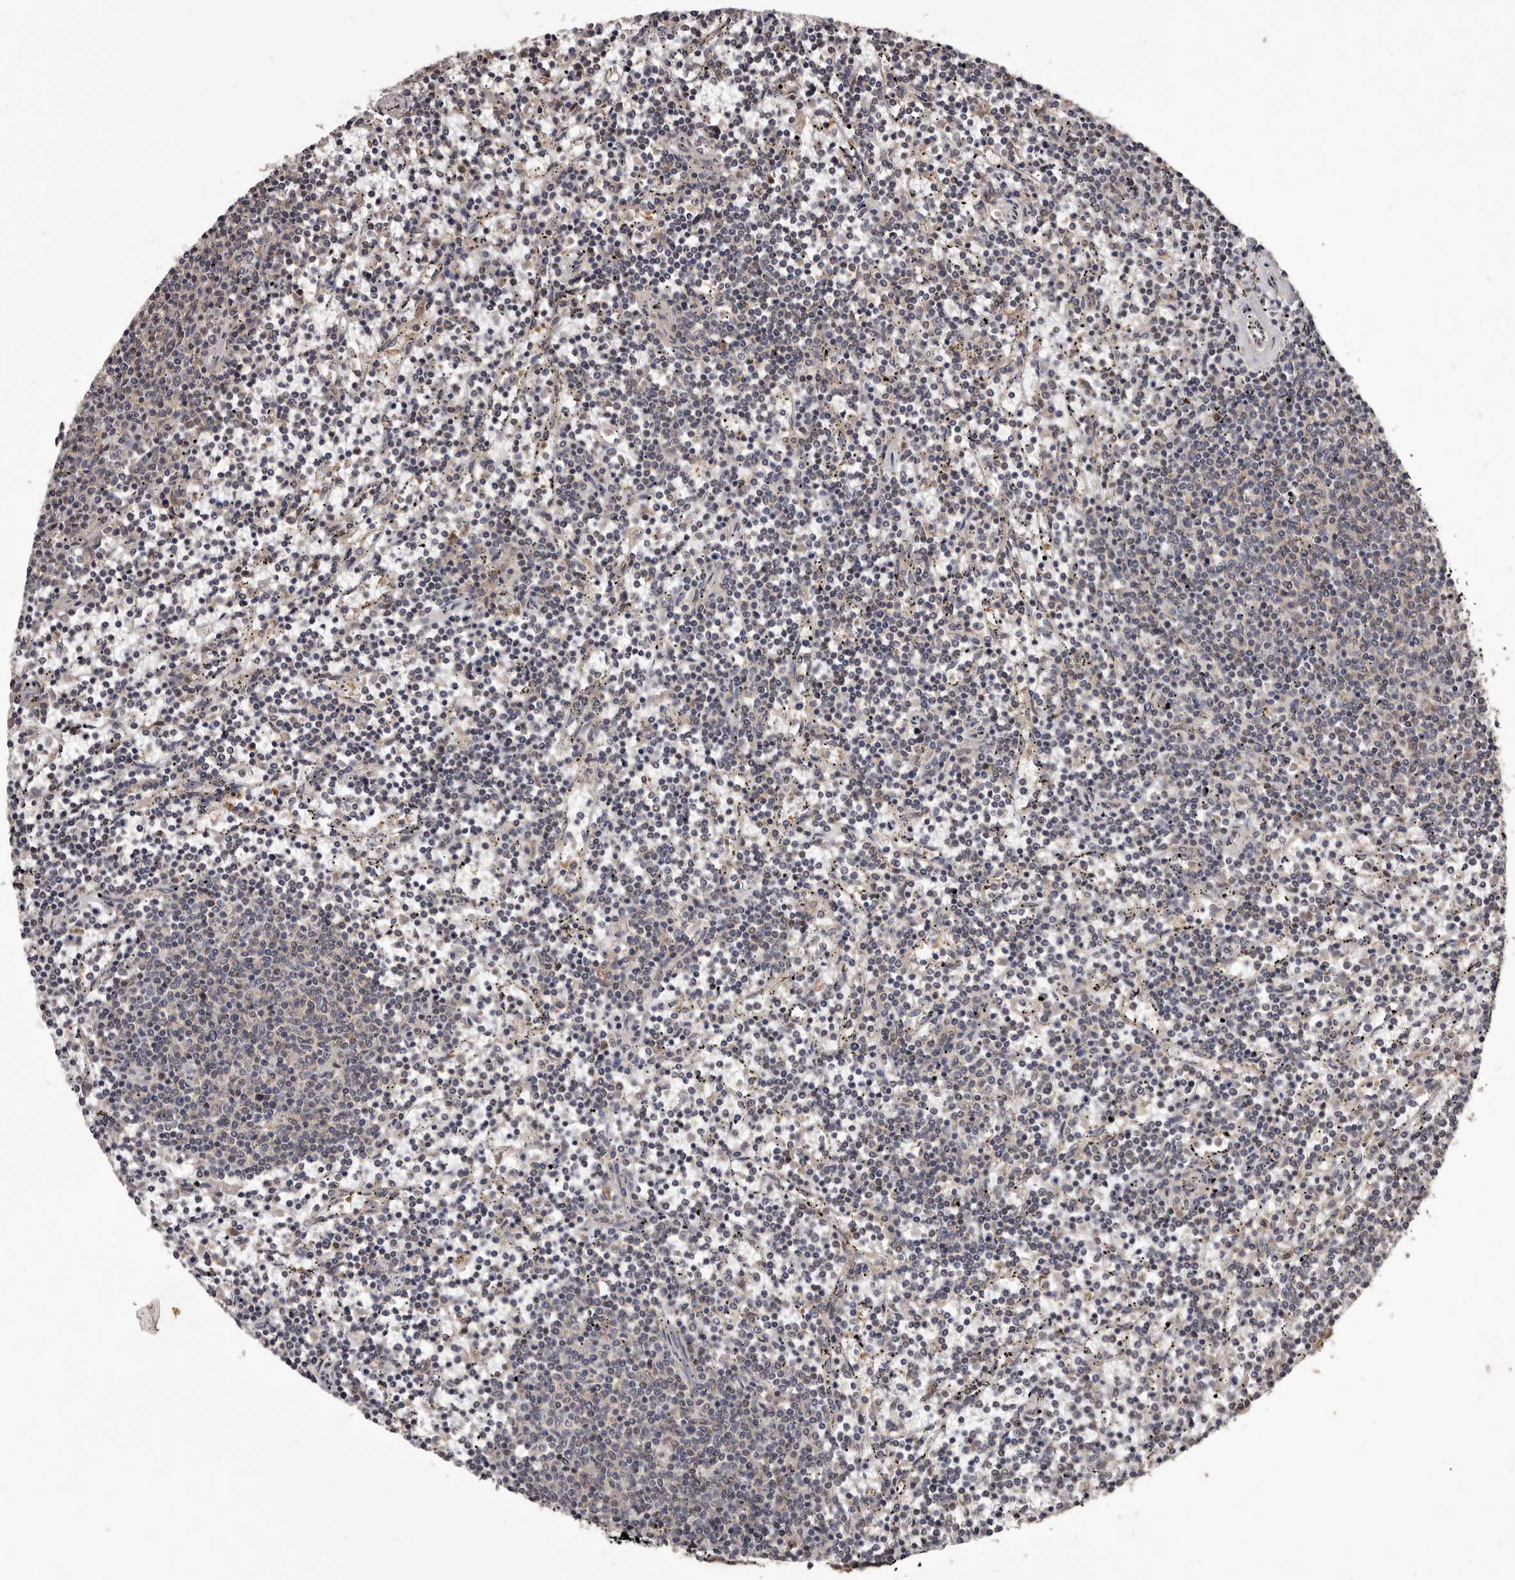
{"staining": {"intensity": "negative", "quantity": "none", "location": "none"}, "tissue": "lymphoma", "cell_type": "Tumor cells", "image_type": "cancer", "snomed": [{"axis": "morphology", "description": "Malignant lymphoma, non-Hodgkin's type, Low grade"}, {"axis": "topography", "description": "Spleen"}], "caption": "This is a histopathology image of immunohistochemistry (IHC) staining of low-grade malignant lymphoma, non-Hodgkin's type, which shows no positivity in tumor cells.", "gene": "CELF3", "patient": {"sex": "female", "age": 50}}